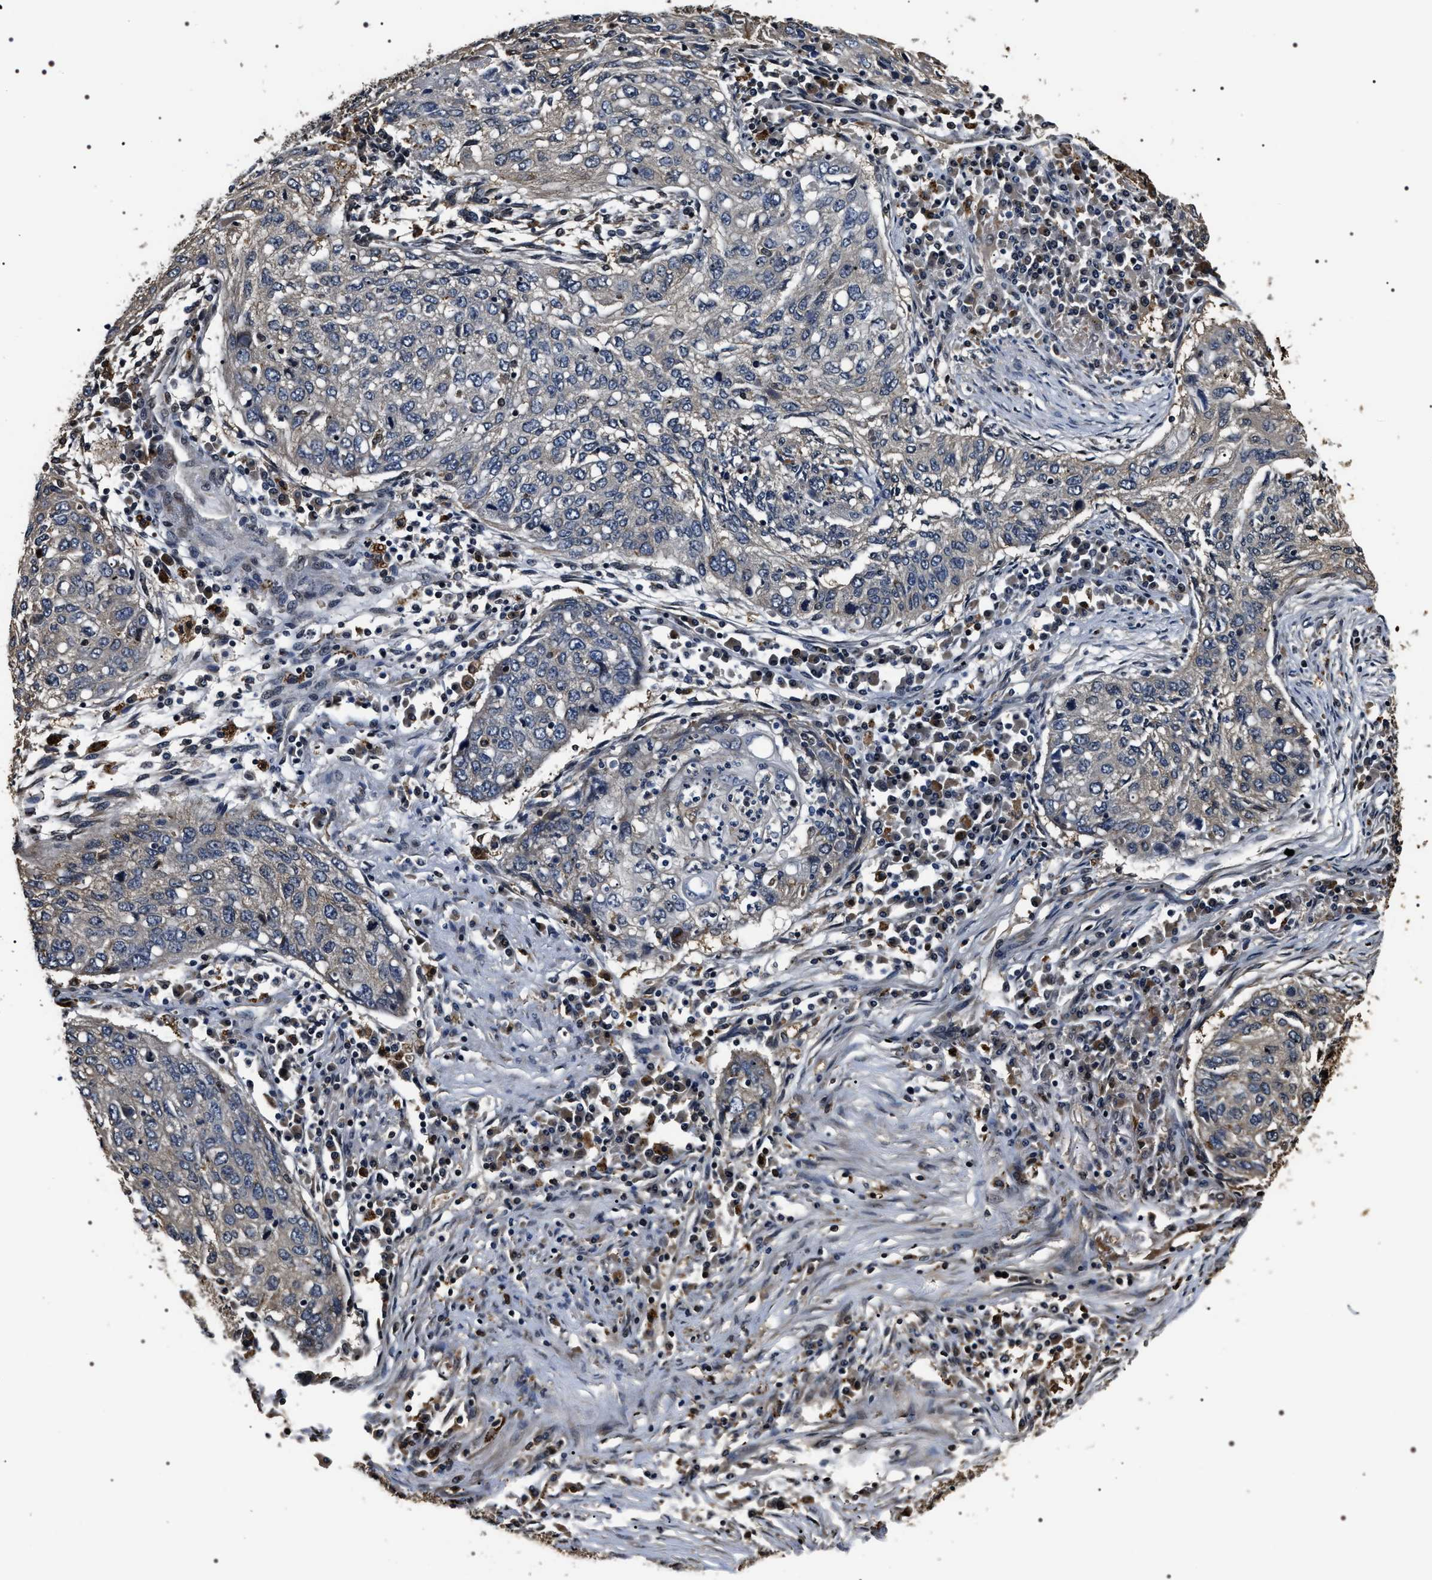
{"staining": {"intensity": "weak", "quantity": "<25%", "location": "cytoplasmic/membranous"}, "tissue": "lung cancer", "cell_type": "Tumor cells", "image_type": "cancer", "snomed": [{"axis": "morphology", "description": "Squamous cell carcinoma, NOS"}, {"axis": "topography", "description": "Lung"}], "caption": "Lung cancer was stained to show a protein in brown. There is no significant positivity in tumor cells.", "gene": "ARHGAP22", "patient": {"sex": "female", "age": 63}}